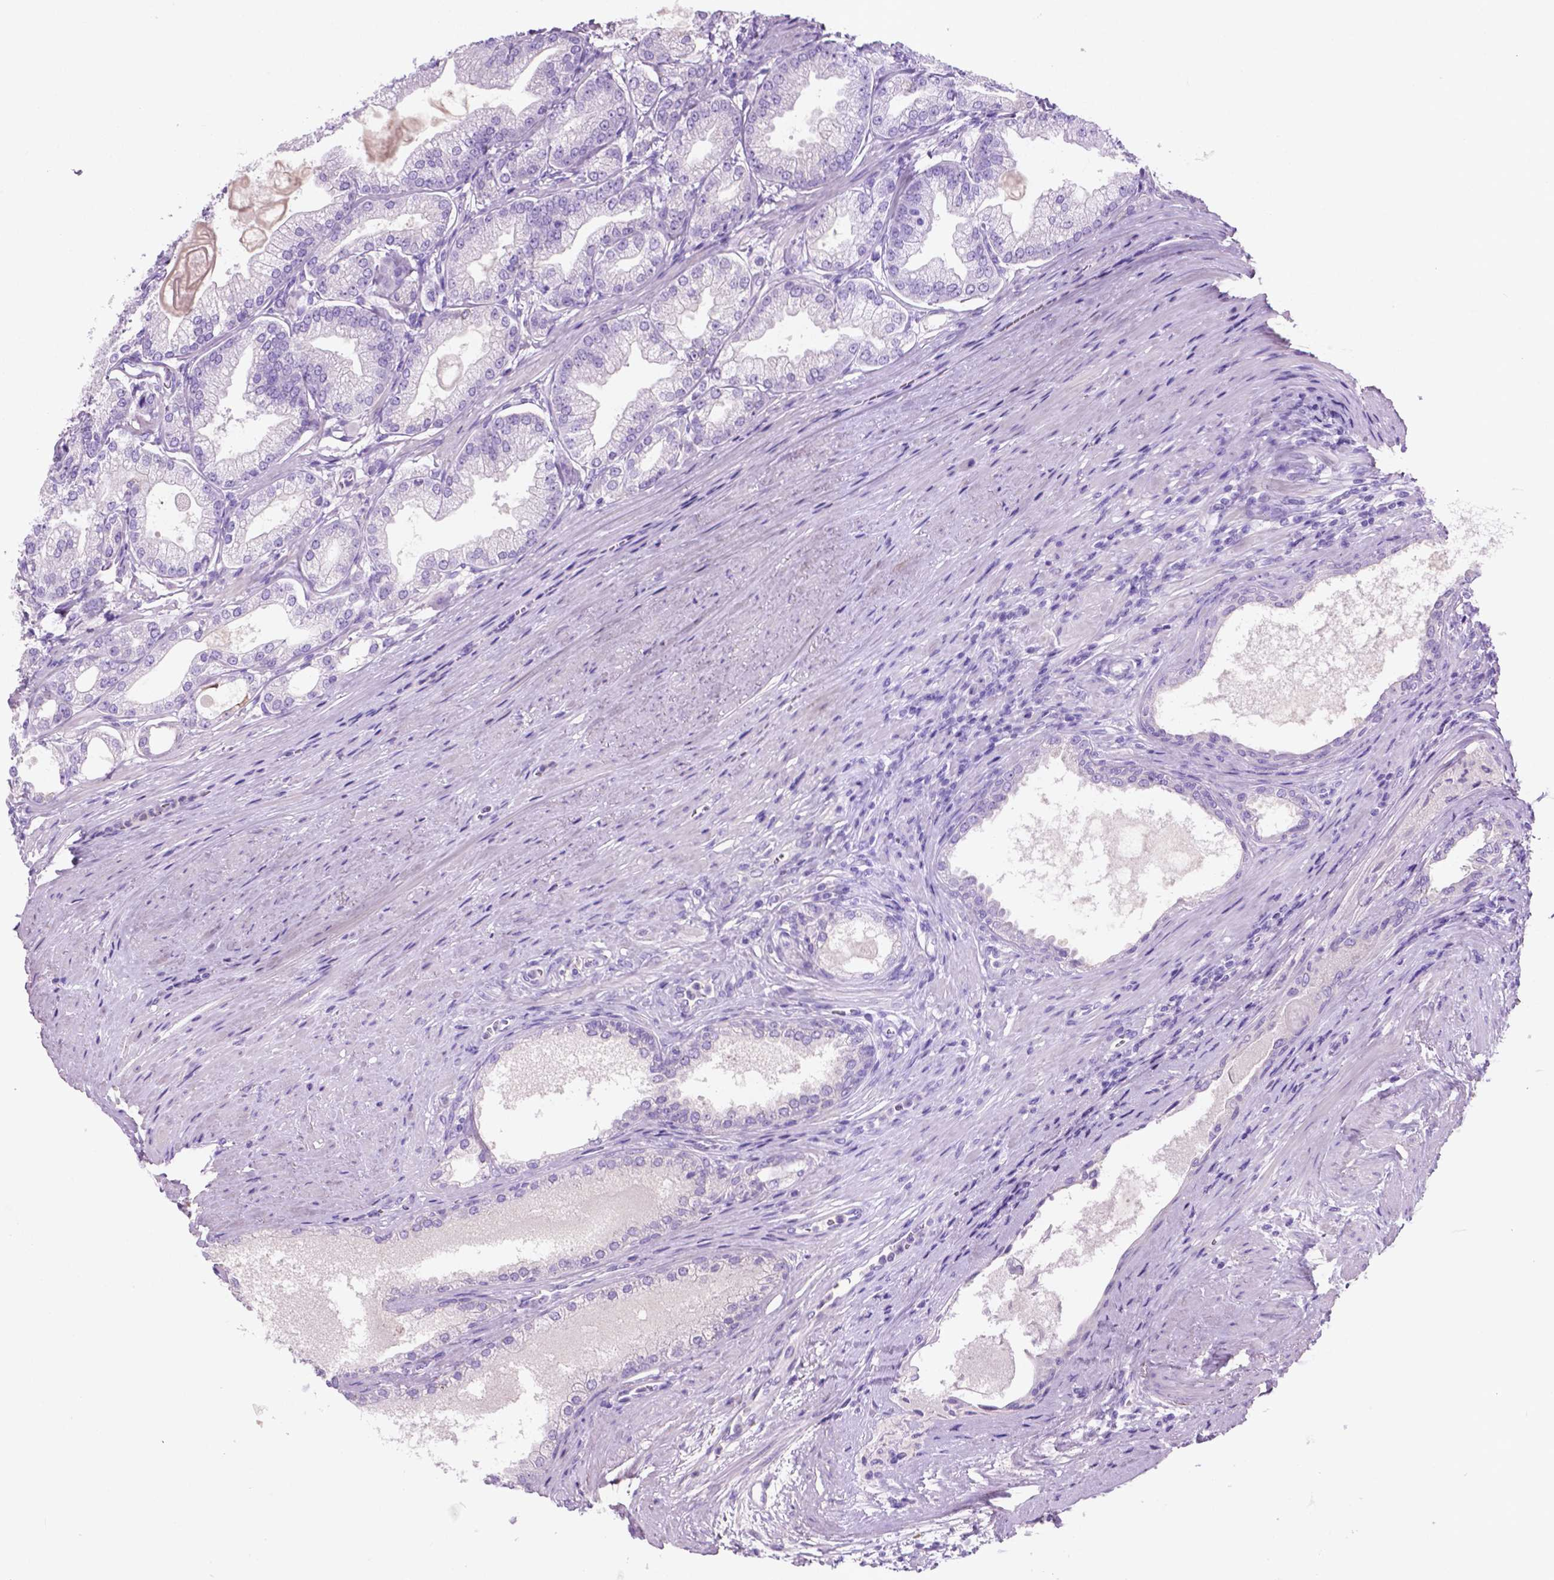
{"staining": {"intensity": "negative", "quantity": "none", "location": "none"}, "tissue": "prostate cancer", "cell_type": "Tumor cells", "image_type": "cancer", "snomed": [{"axis": "morphology", "description": "Adenocarcinoma, NOS"}, {"axis": "topography", "description": "Prostate and seminal vesicle, NOS"}, {"axis": "topography", "description": "Prostate"}], "caption": "Immunohistochemistry micrograph of prostate adenocarcinoma stained for a protein (brown), which exhibits no staining in tumor cells.", "gene": "POU4F1", "patient": {"sex": "male", "age": 77}}